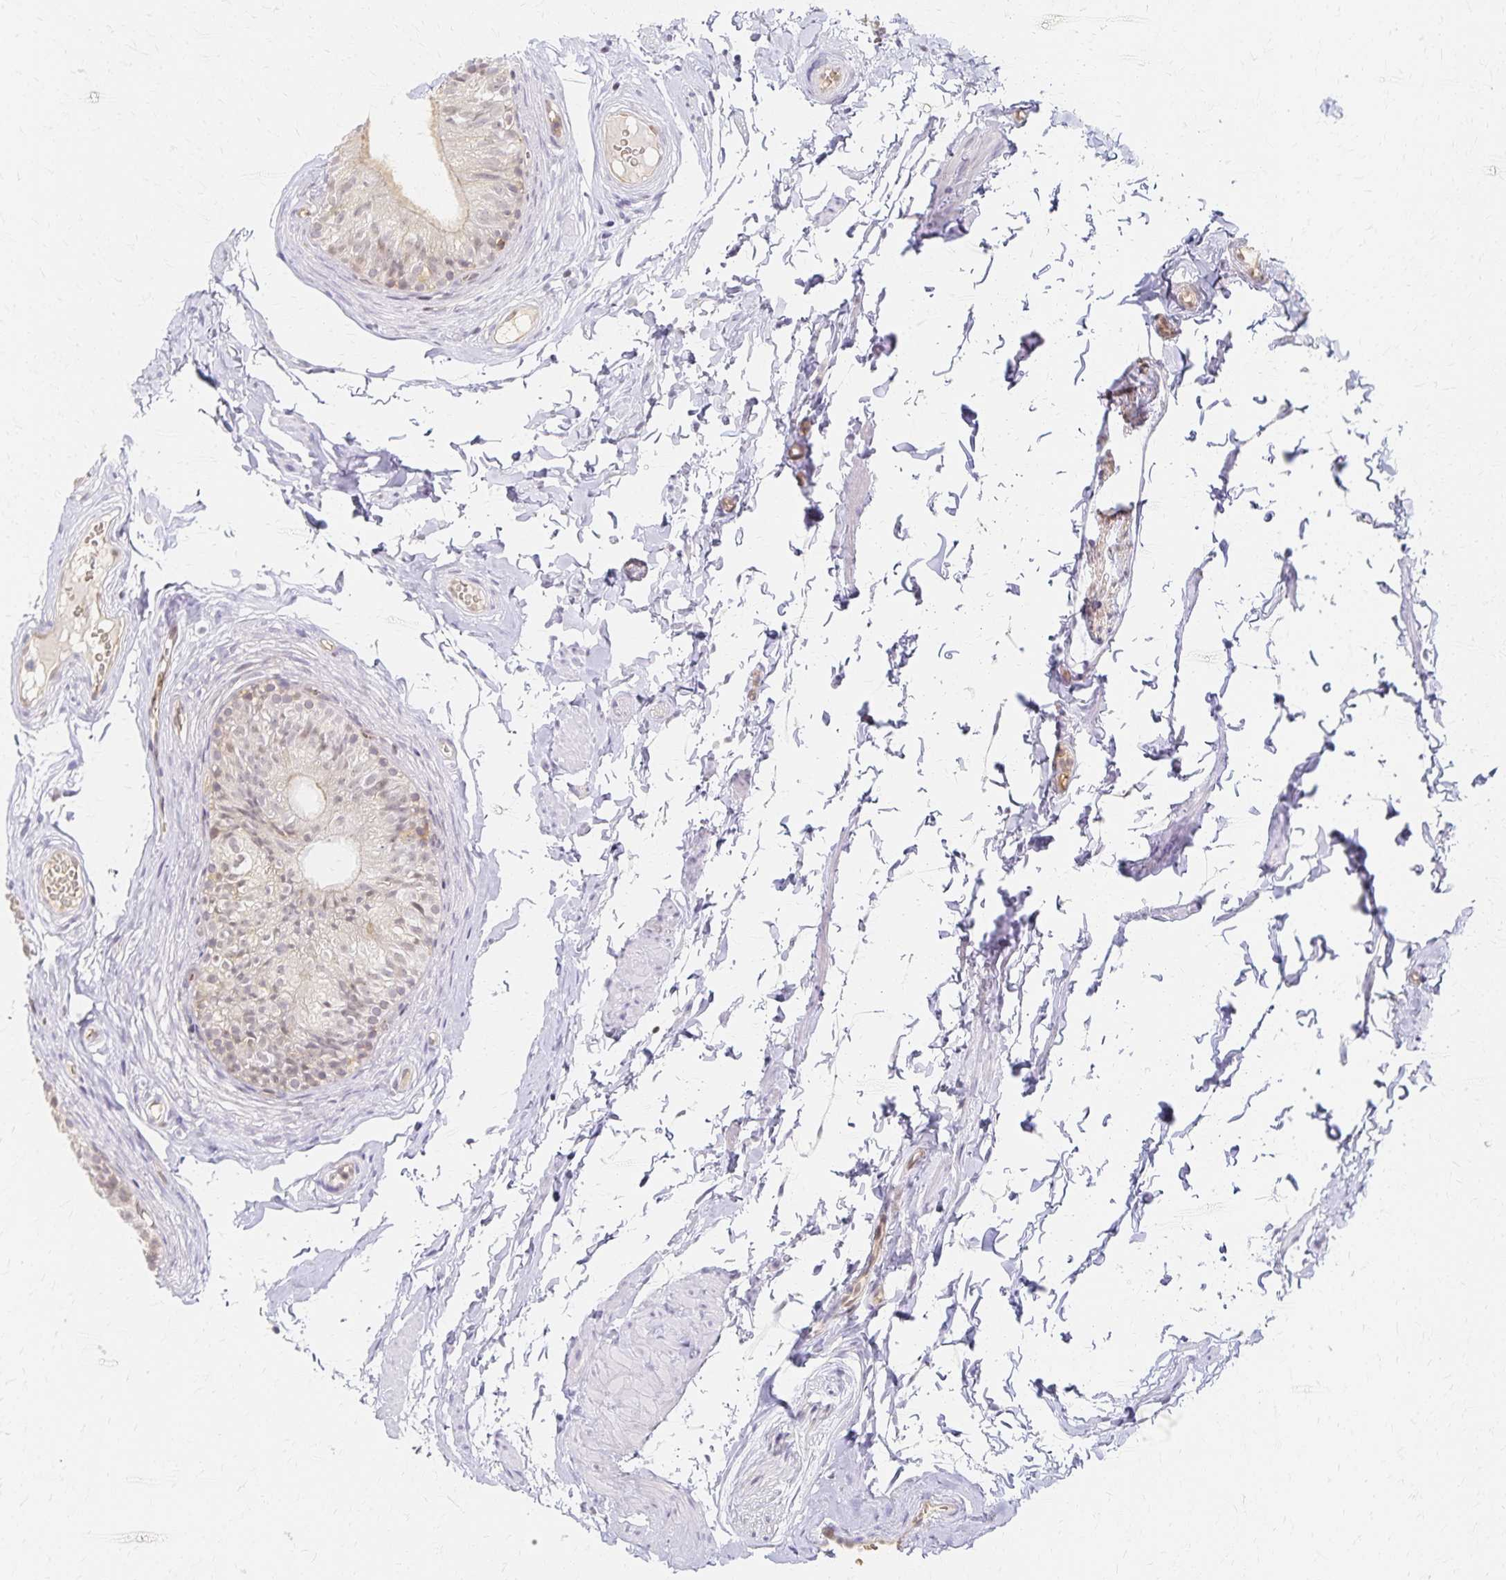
{"staining": {"intensity": "weak", "quantity": "<25%", "location": "nuclear"}, "tissue": "epididymis", "cell_type": "Glandular cells", "image_type": "normal", "snomed": [{"axis": "morphology", "description": "Normal tissue, NOS"}, {"axis": "topography", "description": "Epididymis, spermatic cord, NOS"}, {"axis": "topography", "description": "Epididymis"}, {"axis": "topography", "description": "Peripheral nerve tissue"}], "caption": "Immunohistochemistry (IHC) photomicrograph of benign epididymis: epididymis stained with DAB (3,3'-diaminobenzidine) displays no significant protein expression in glandular cells.", "gene": "AZGP1", "patient": {"sex": "male", "age": 29}}